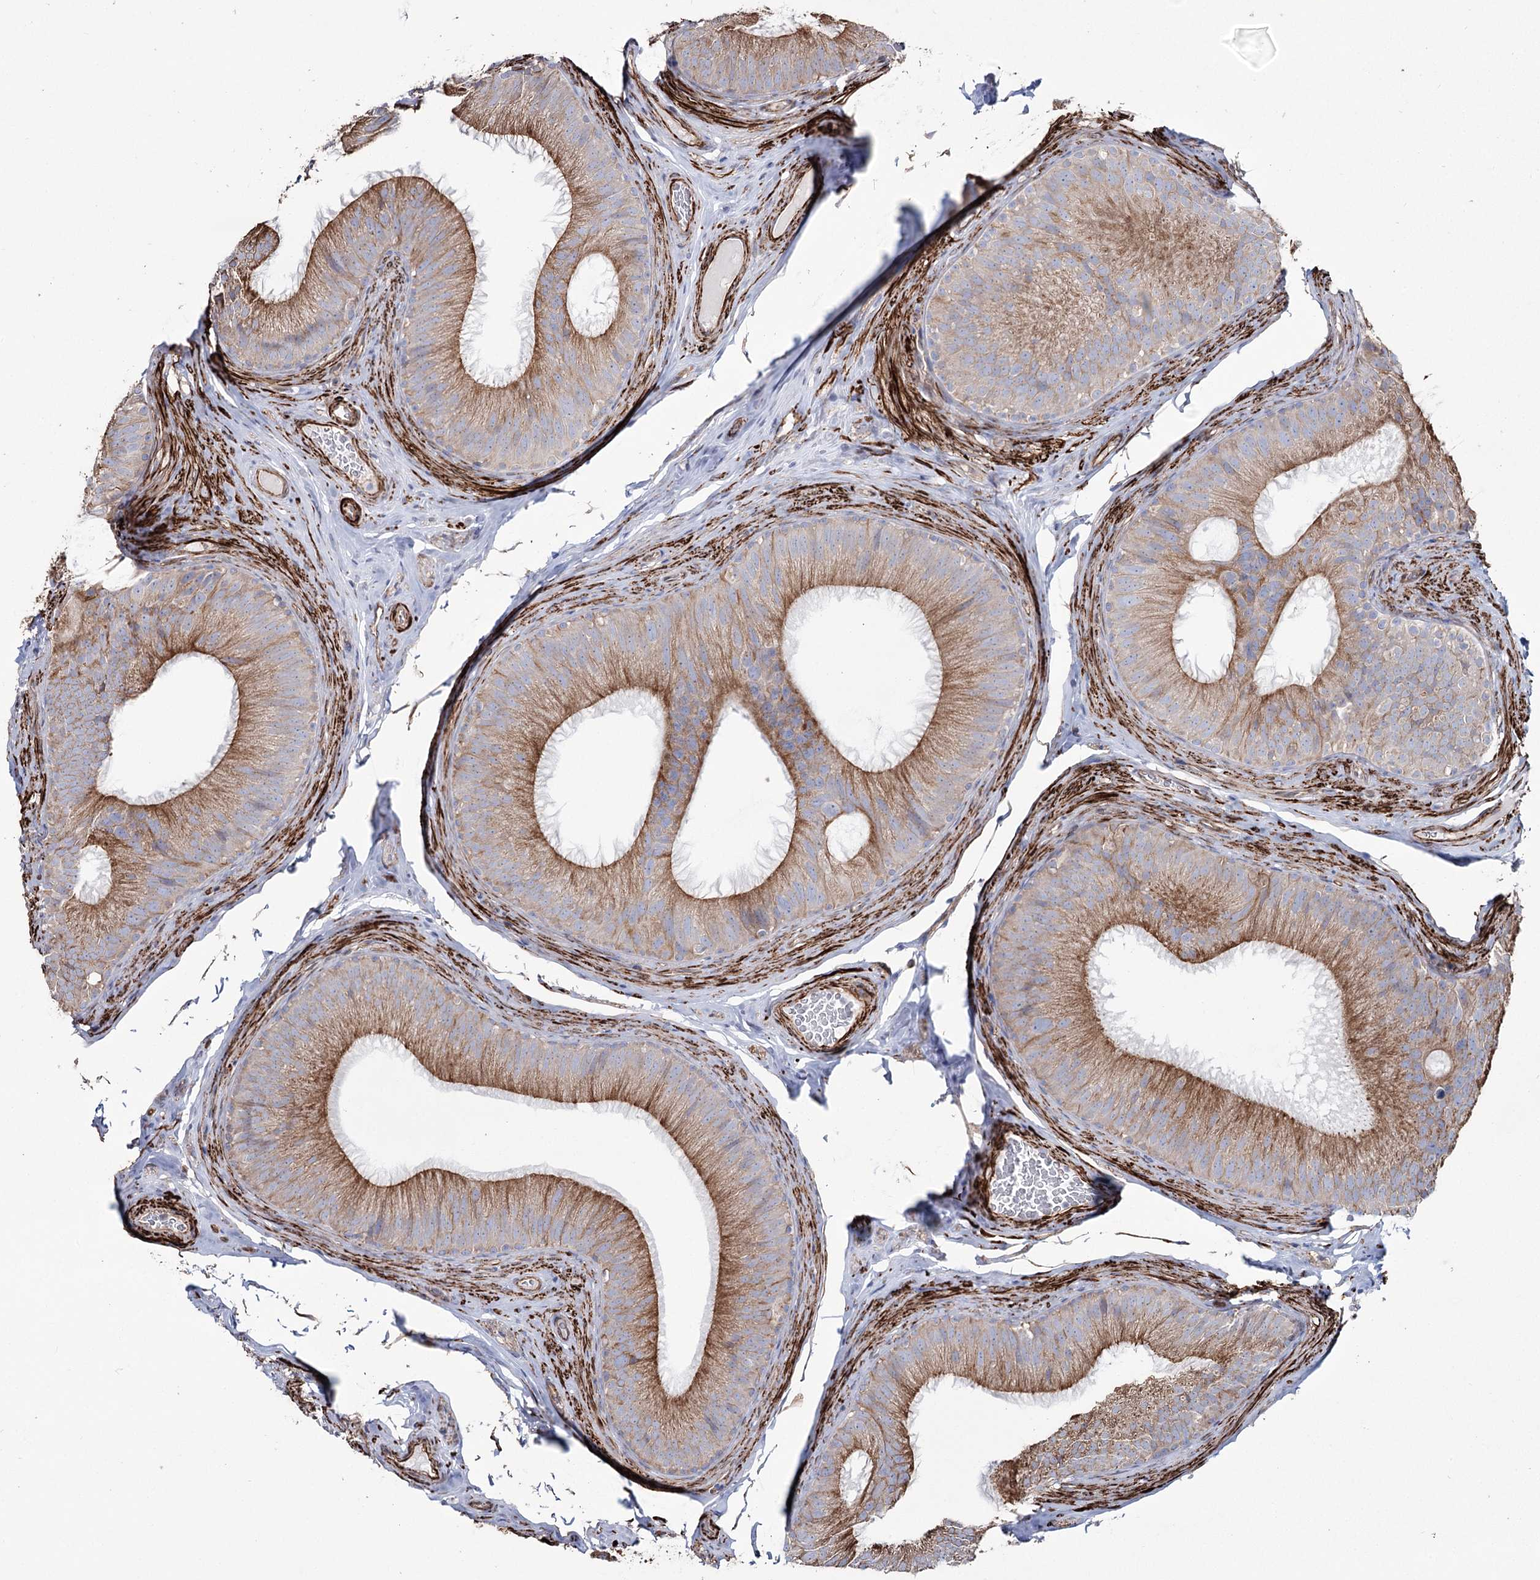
{"staining": {"intensity": "moderate", "quantity": ">75%", "location": "cytoplasmic/membranous"}, "tissue": "epididymis", "cell_type": "Glandular cells", "image_type": "normal", "snomed": [{"axis": "morphology", "description": "Normal tissue, NOS"}, {"axis": "topography", "description": "Epididymis"}], "caption": "IHC of normal human epididymis reveals medium levels of moderate cytoplasmic/membranous staining in about >75% of glandular cells.", "gene": "SUMF1", "patient": {"sex": "male", "age": 34}}